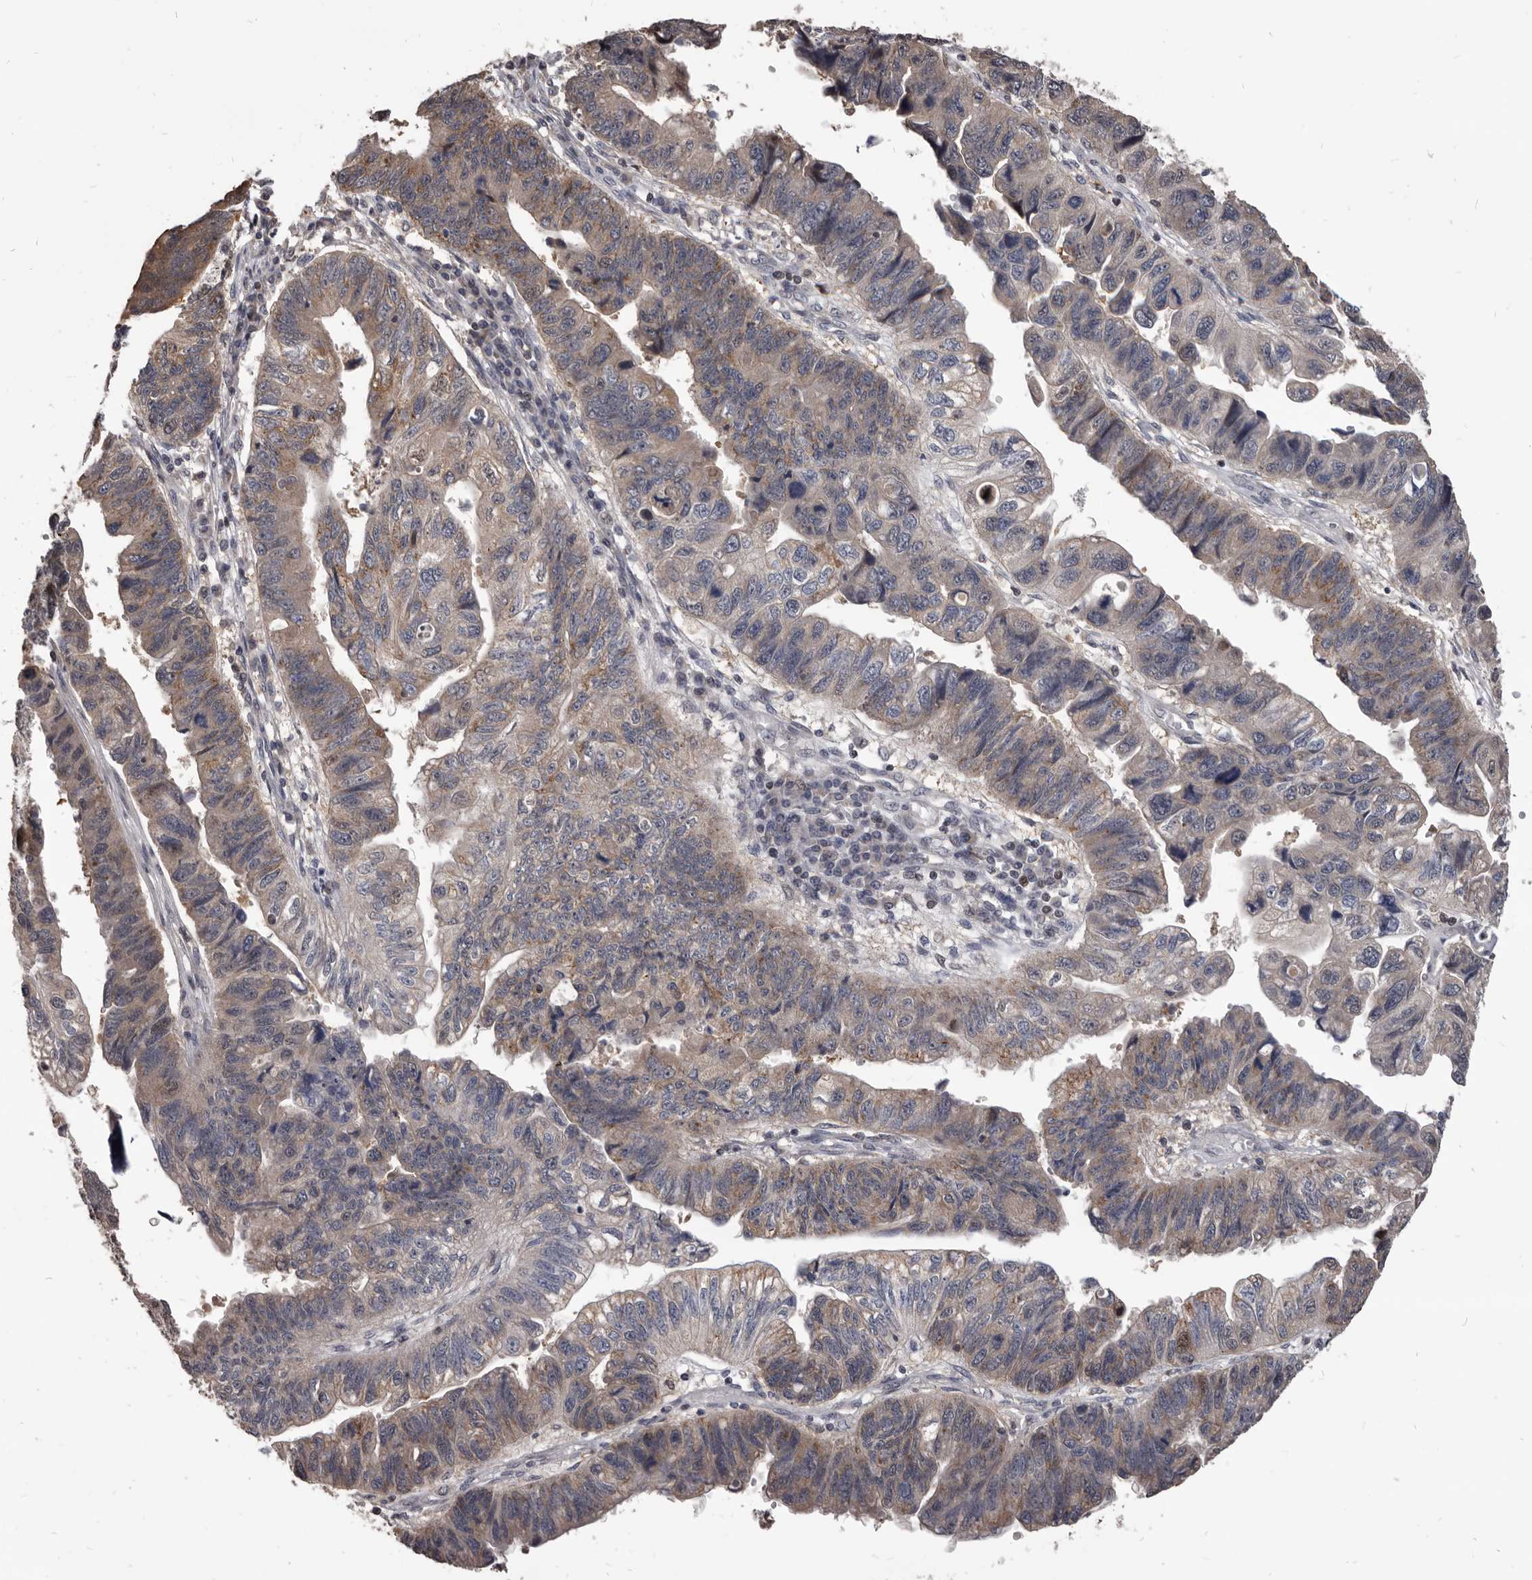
{"staining": {"intensity": "weak", "quantity": ">75%", "location": "cytoplasmic/membranous"}, "tissue": "stomach cancer", "cell_type": "Tumor cells", "image_type": "cancer", "snomed": [{"axis": "morphology", "description": "Adenocarcinoma, NOS"}, {"axis": "topography", "description": "Stomach"}], "caption": "An immunohistochemistry photomicrograph of tumor tissue is shown. Protein staining in brown highlights weak cytoplasmic/membranous positivity in adenocarcinoma (stomach) within tumor cells. (DAB IHC, brown staining for protein, blue staining for nuclei).", "gene": "MAP3K14", "patient": {"sex": "male", "age": 59}}